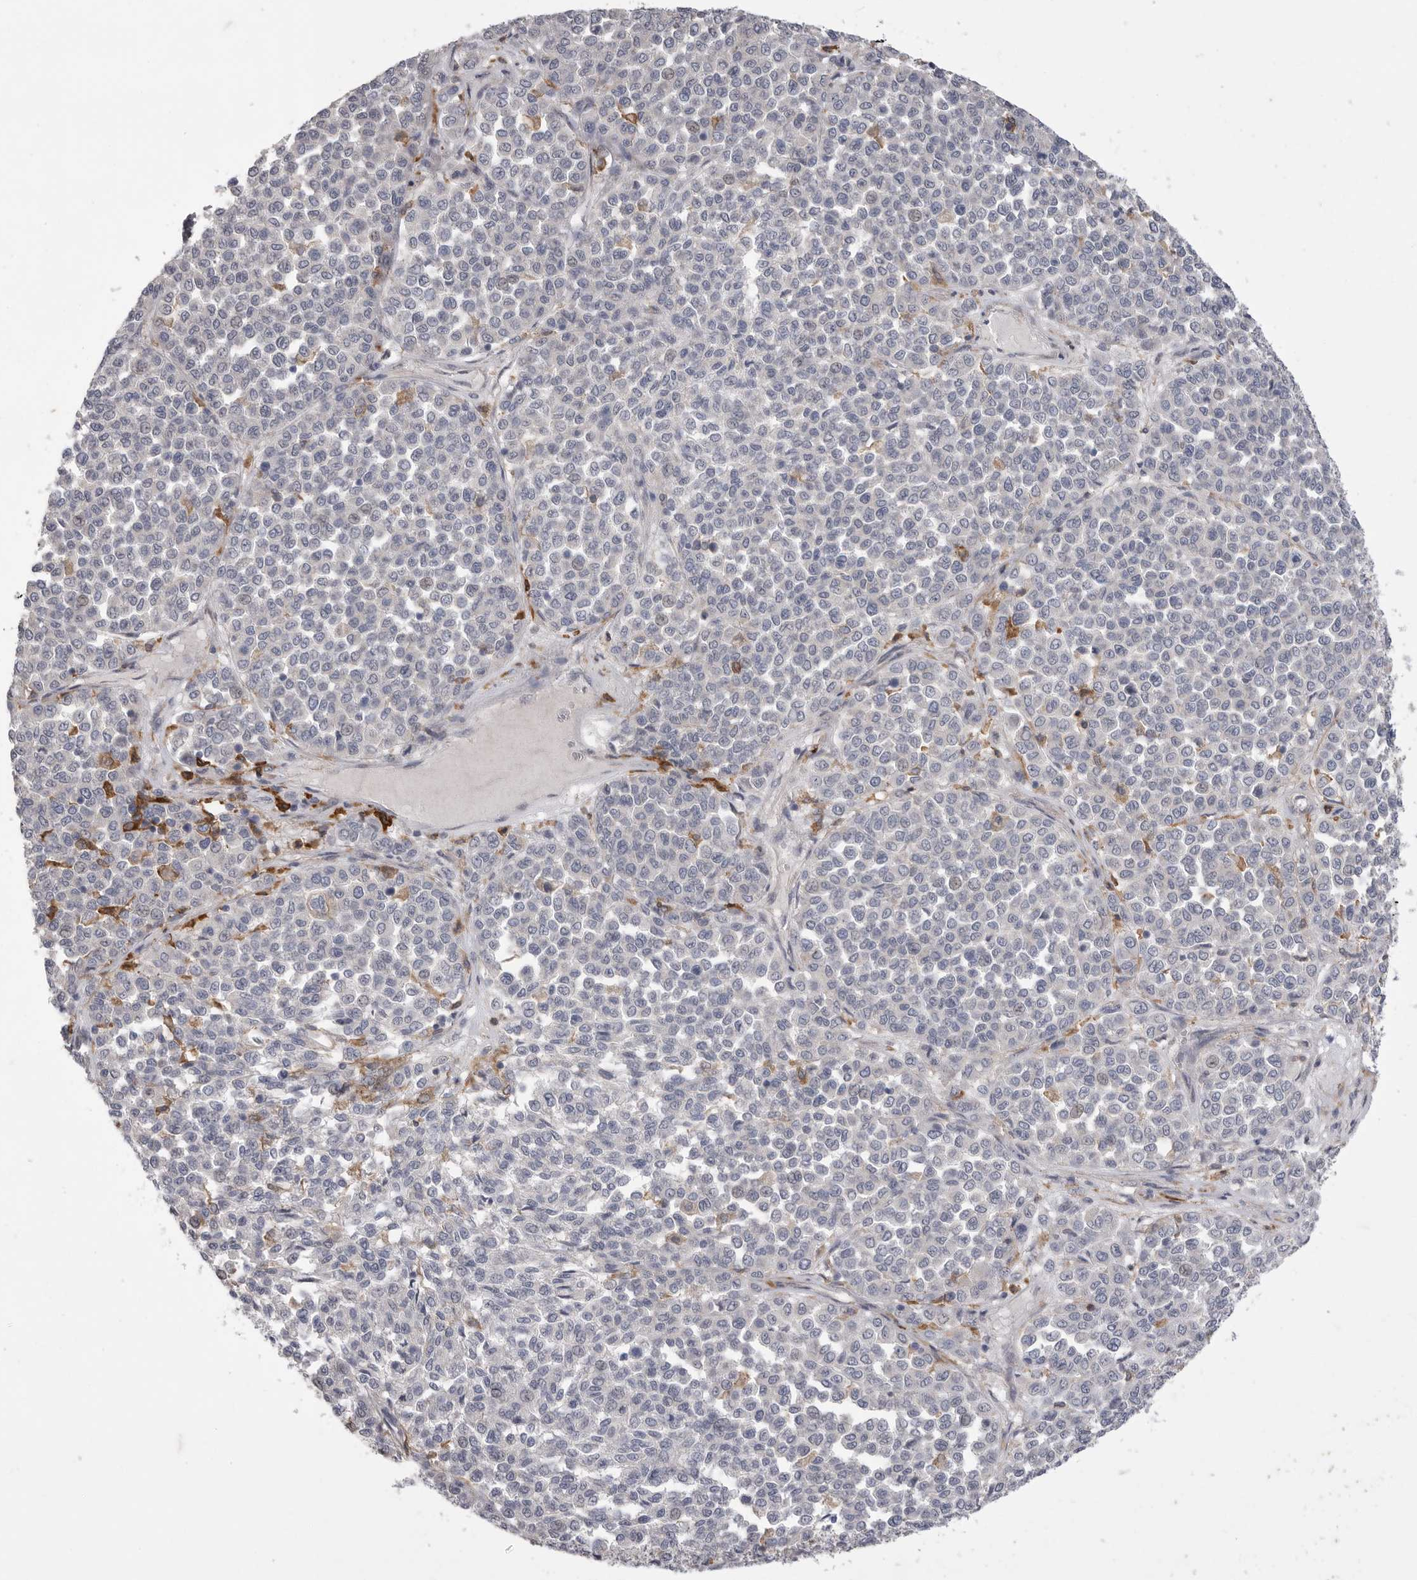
{"staining": {"intensity": "negative", "quantity": "none", "location": "none"}, "tissue": "melanoma", "cell_type": "Tumor cells", "image_type": "cancer", "snomed": [{"axis": "morphology", "description": "Malignant melanoma, Metastatic site"}, {"axis": "topography", "description": "Pancreas"}], "caption": "This is a image of immunohistochemistry staining of melanoma, which shows no positivity in tumor cells.", "gene": "SIGLEC10", "patient": {"sex": "female", "age": 30}}